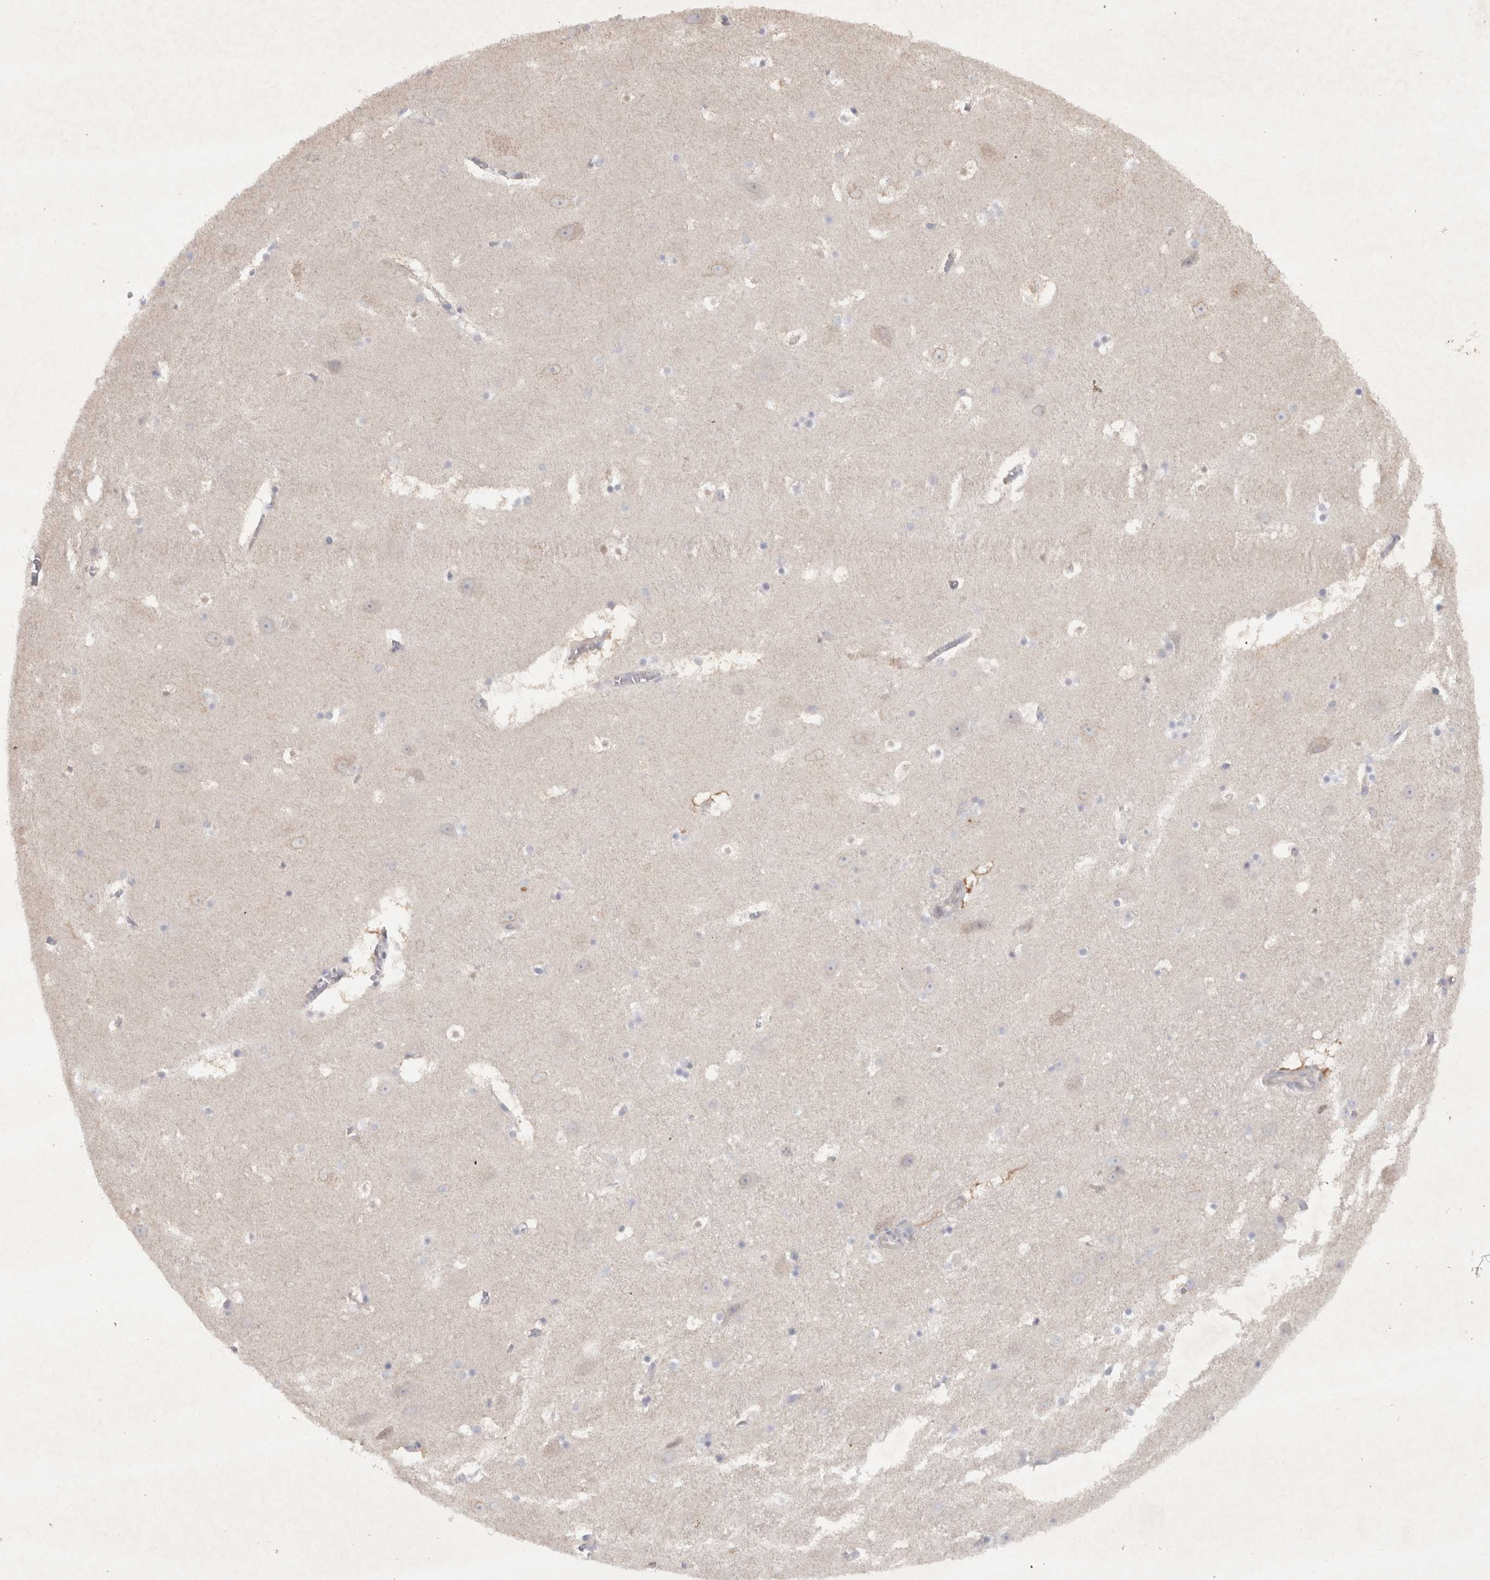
{"staining": {"intensity": "negative", "quantity": "none", "location": "none"}, "tissue": "hippocampus", "cell_type": "Glial cells", "image_type": "normal", "snomed": [{"axis": "morphology", "description": "Normal tissue, NOS"}, {"axis": "topography", "description": "Hippocampus"}], "caption": "High magnification brightfield microscopy of benign hippocampus stained with DAB (3,3'-diaminobenzidine) (brown) and counterstained with hematoxylin (blue): glial cells show no significant expression. (DAB (3,3'-diaminobenzidine) IHC, high magnification).", "gene": "BZW2", "patient": {"sex": "male", "age": 45}}